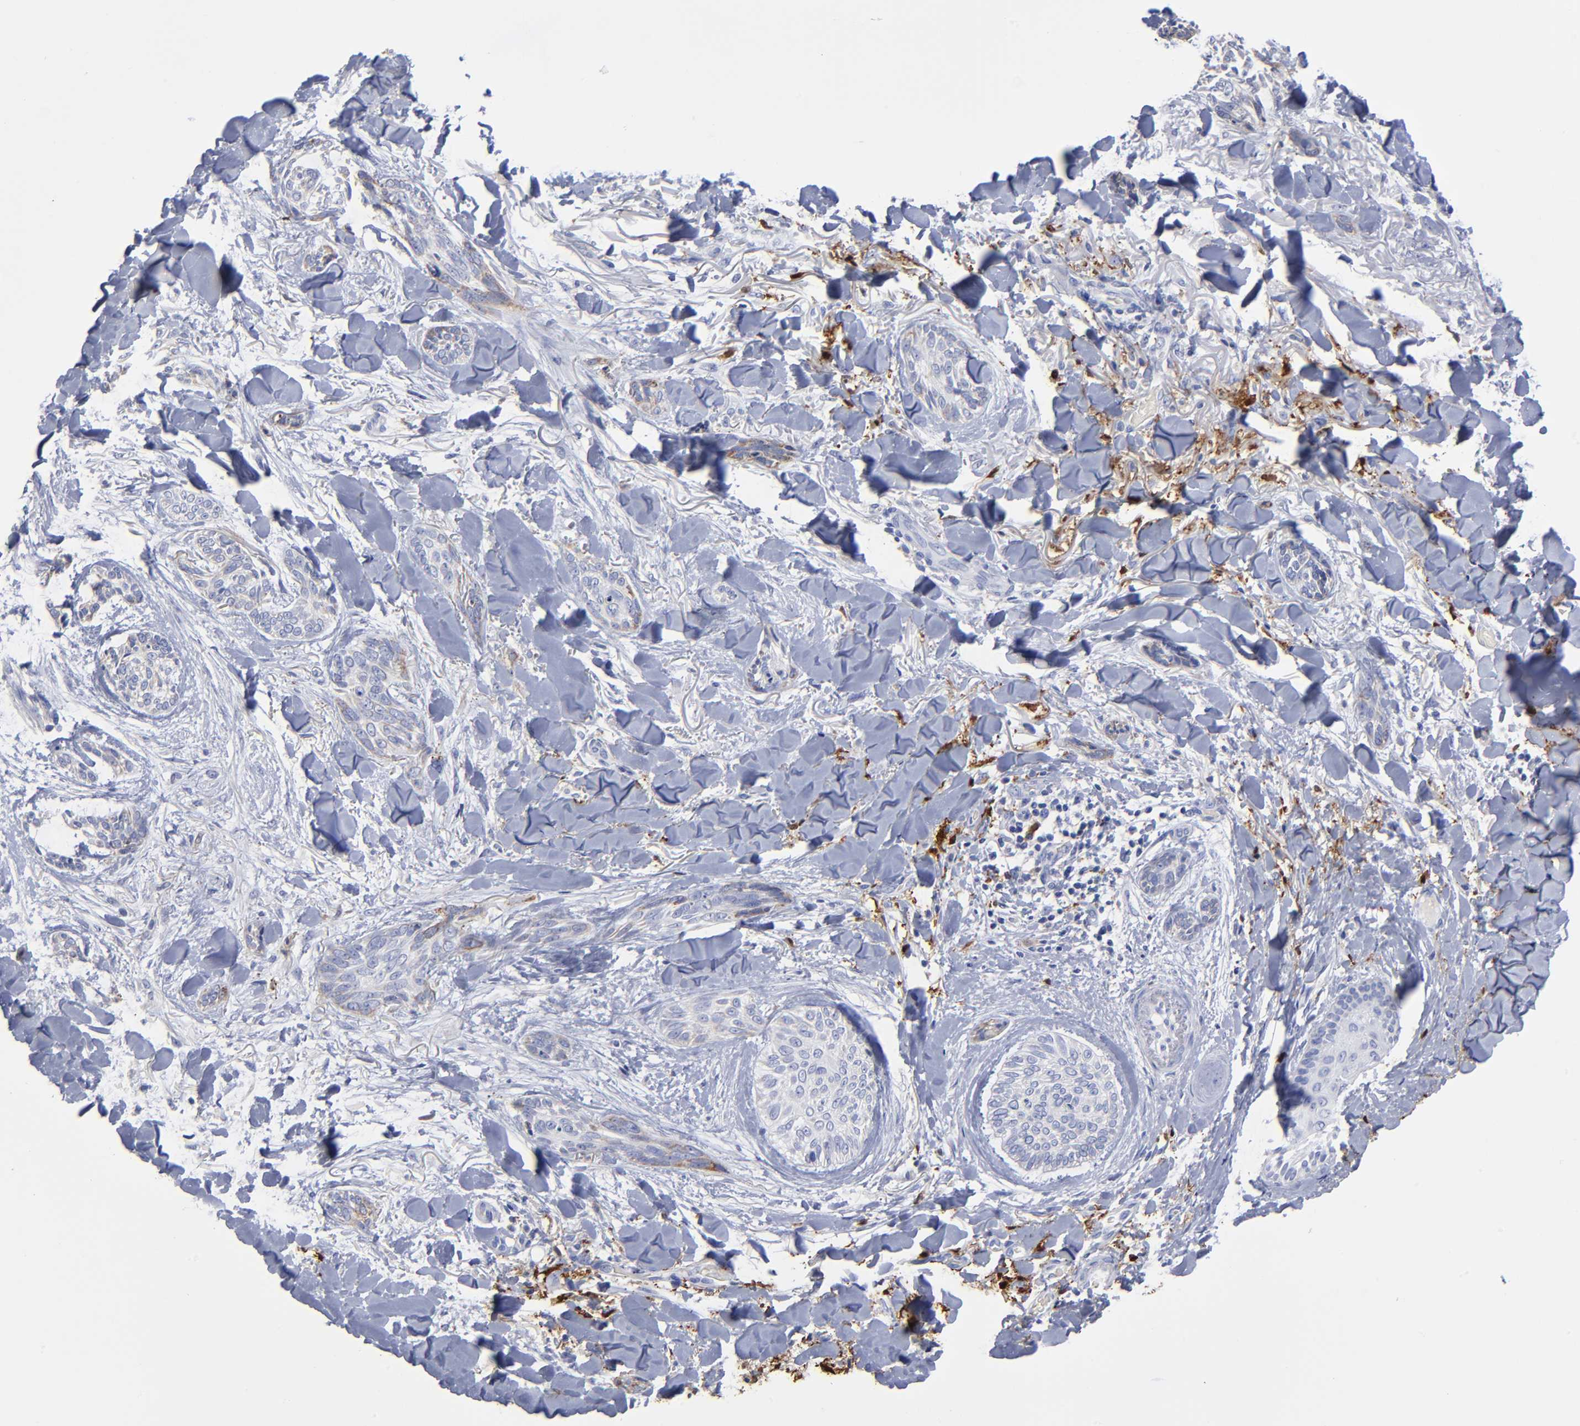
{"staining": {"intensity": "negative", "quantity": "none", "location": "none"}, "tissue": "skin cancer", "cell_type": "Tumor cells", "image_type": "cancer", "snomed": [{"axis": "morphology", "description": "Normal tissue, NOS"}, {"axis": "morphology", "description": "Basal cell carcinoma"}, {"axis": "topography", "description": "Skin"}], "caption": "An image of skin cancer (basal cell carcinoma) stained for a protein demonstrates no brown staining in tumor cells. (DAB IHC visualized using brightfield microscopy, high magnification).", "gene": "PTP4A1", "patient": {"sex": "female", "age": 71}}